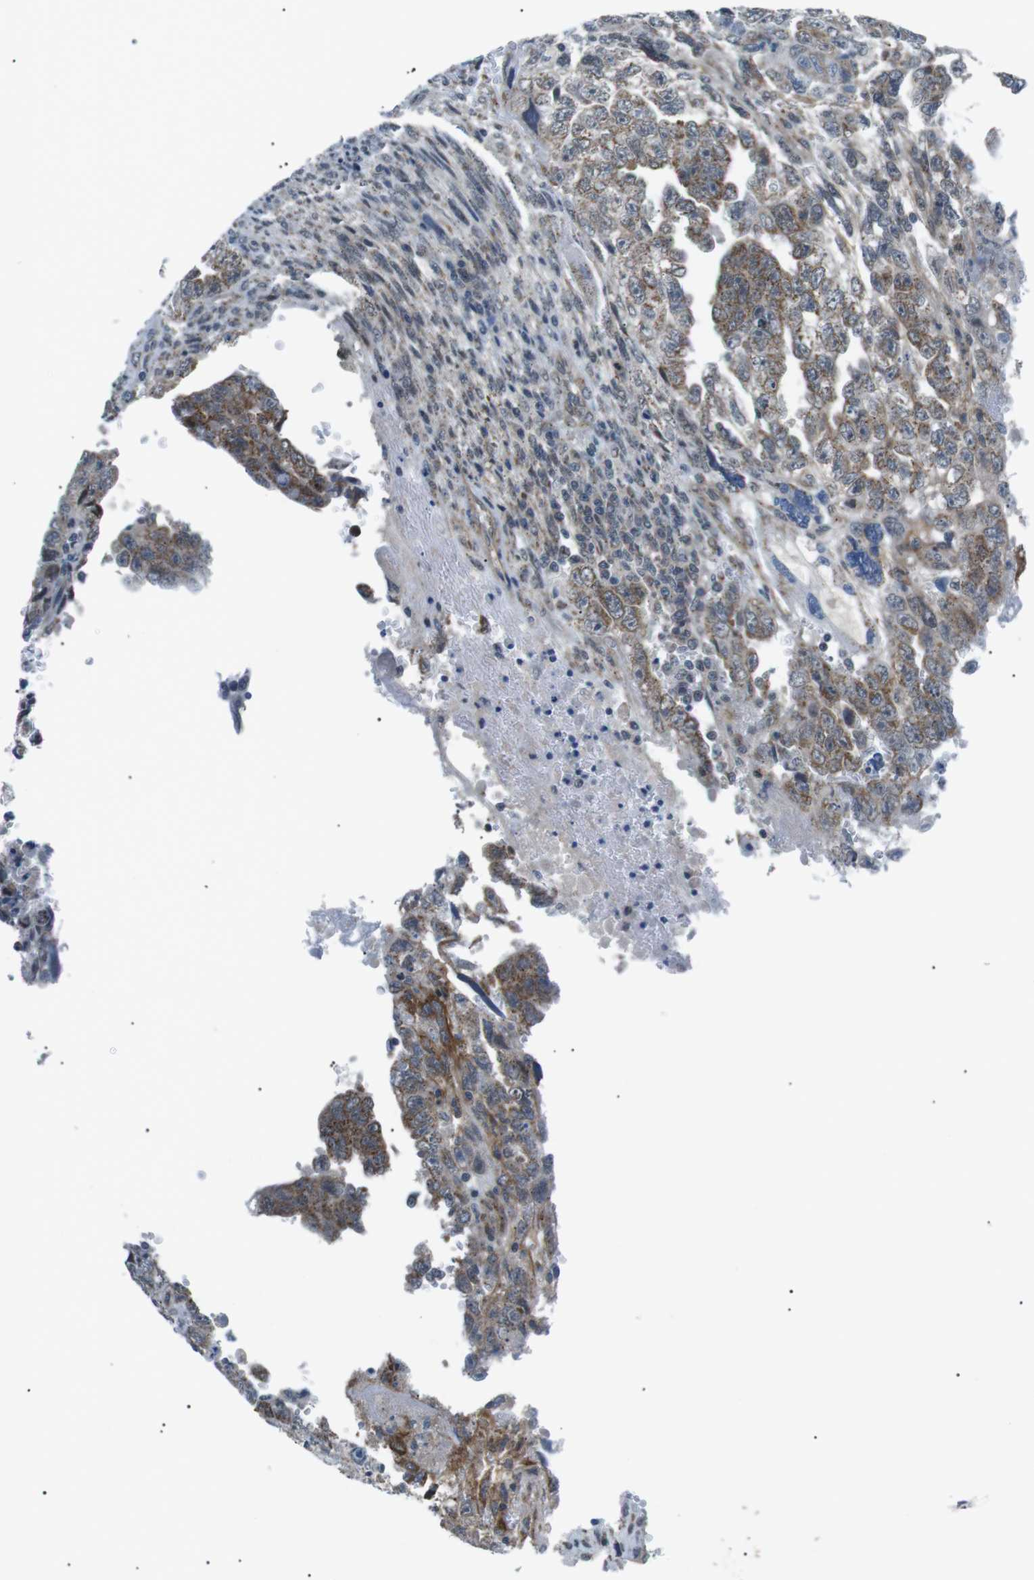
{"staining": {"intensity": "moderate", "quantity": ">75%", "location": "cytoplasmic/membranous"}, "tissue": "testis cancer", "cell_type": "Tumor cells", "image_type": "cancer", "snomed": [{"axis": "morphology", "description": "Carcinoma, Embryonal, NOS"}, {"axis": "topography", "description": "Testis"}], "caption": "Testis cancer stained with a protein marker shows moderate staining in tumor cells.", "gene": "ARID5B", "patient": {"sex": "male", "age": 28}}